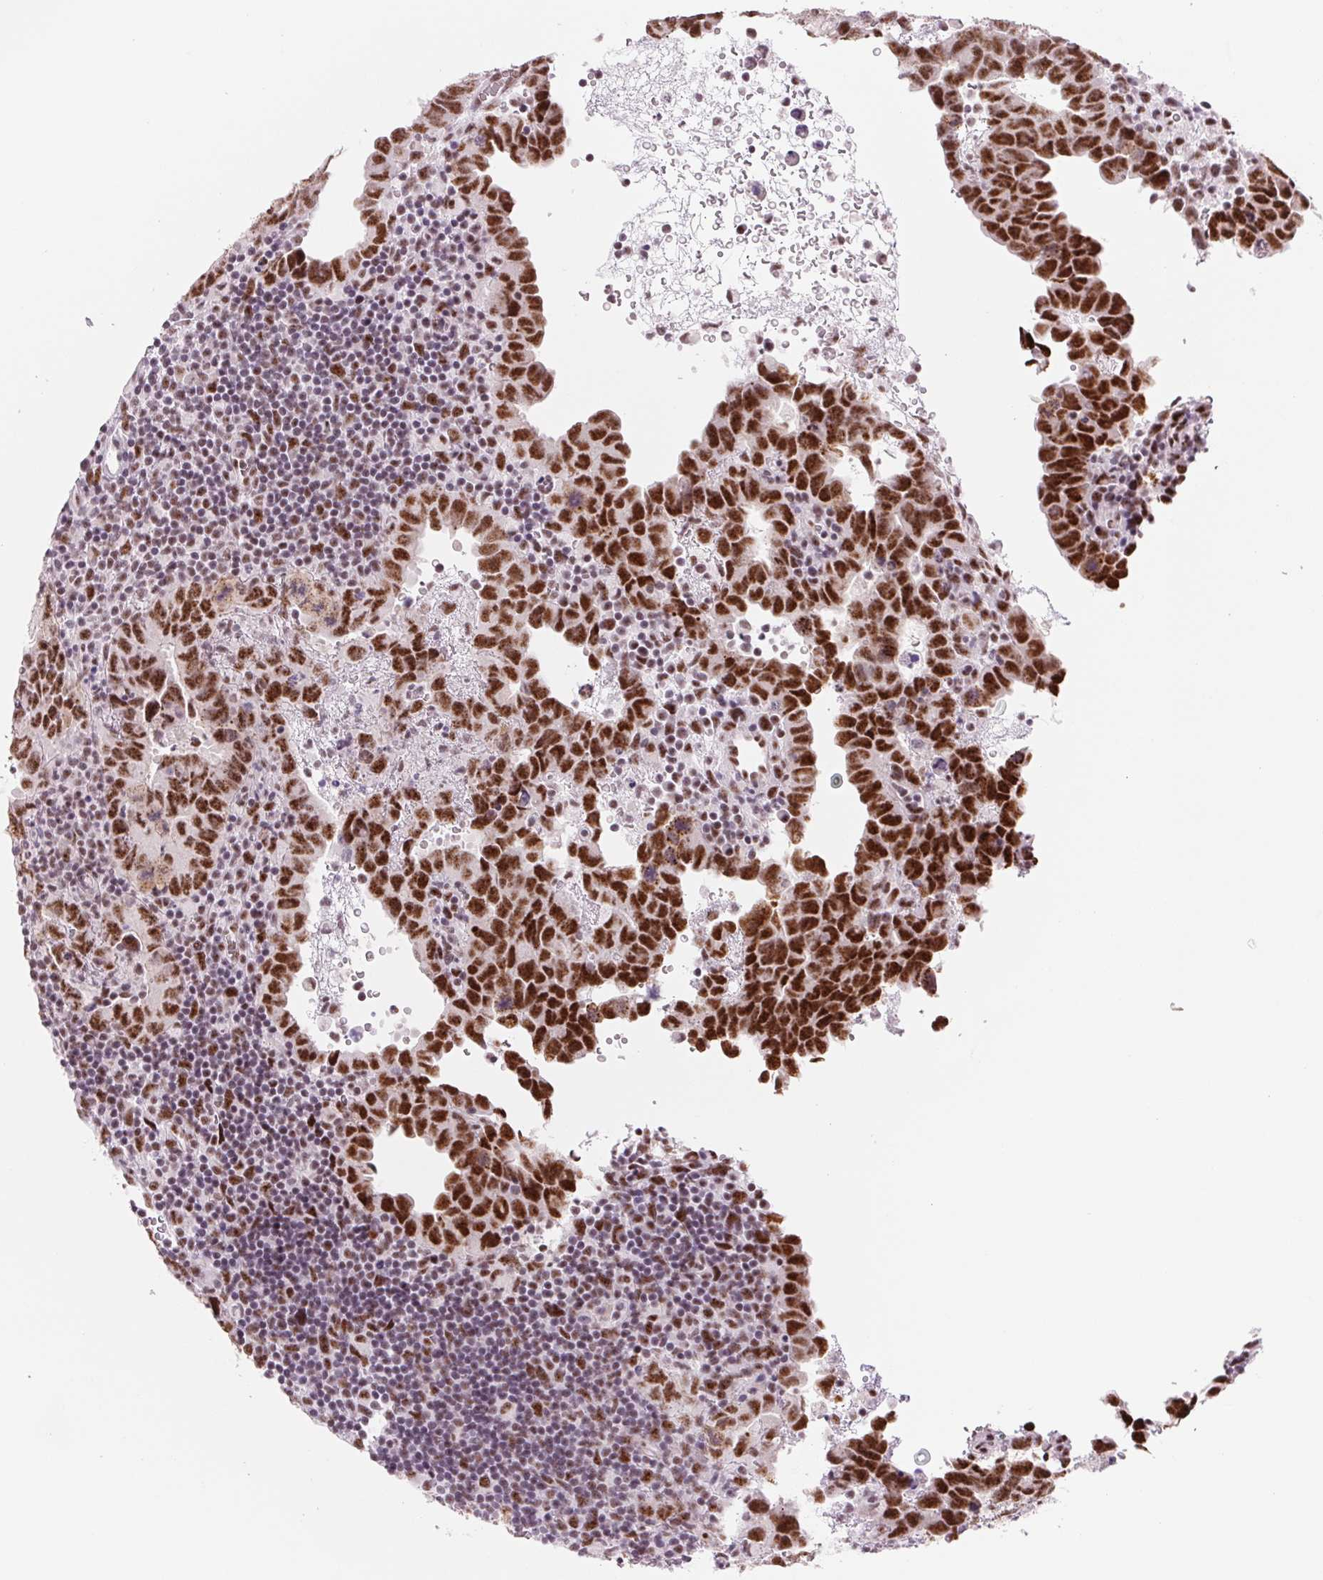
{"staining": {"intensity": "strong", "quantity": ">75%", "location": "nuclear"}, "tissue": "testis cancer", "cell_type": "Tumor cells", "image_type": "cancer", "snomed": [{"axis": "morphology", "description": "Carcinoma, Embryonal, NOS"}, {"axis": "topography", "description": "Testis"}], "caption": "Human testis cancer (embryonal carcinoma) stained with a brown dye exhibits strong nuclear positive positivity in about >75% of tumor cells.", "gene": "ZC3H14", "patient": {"sex": "male", "age": 24}}